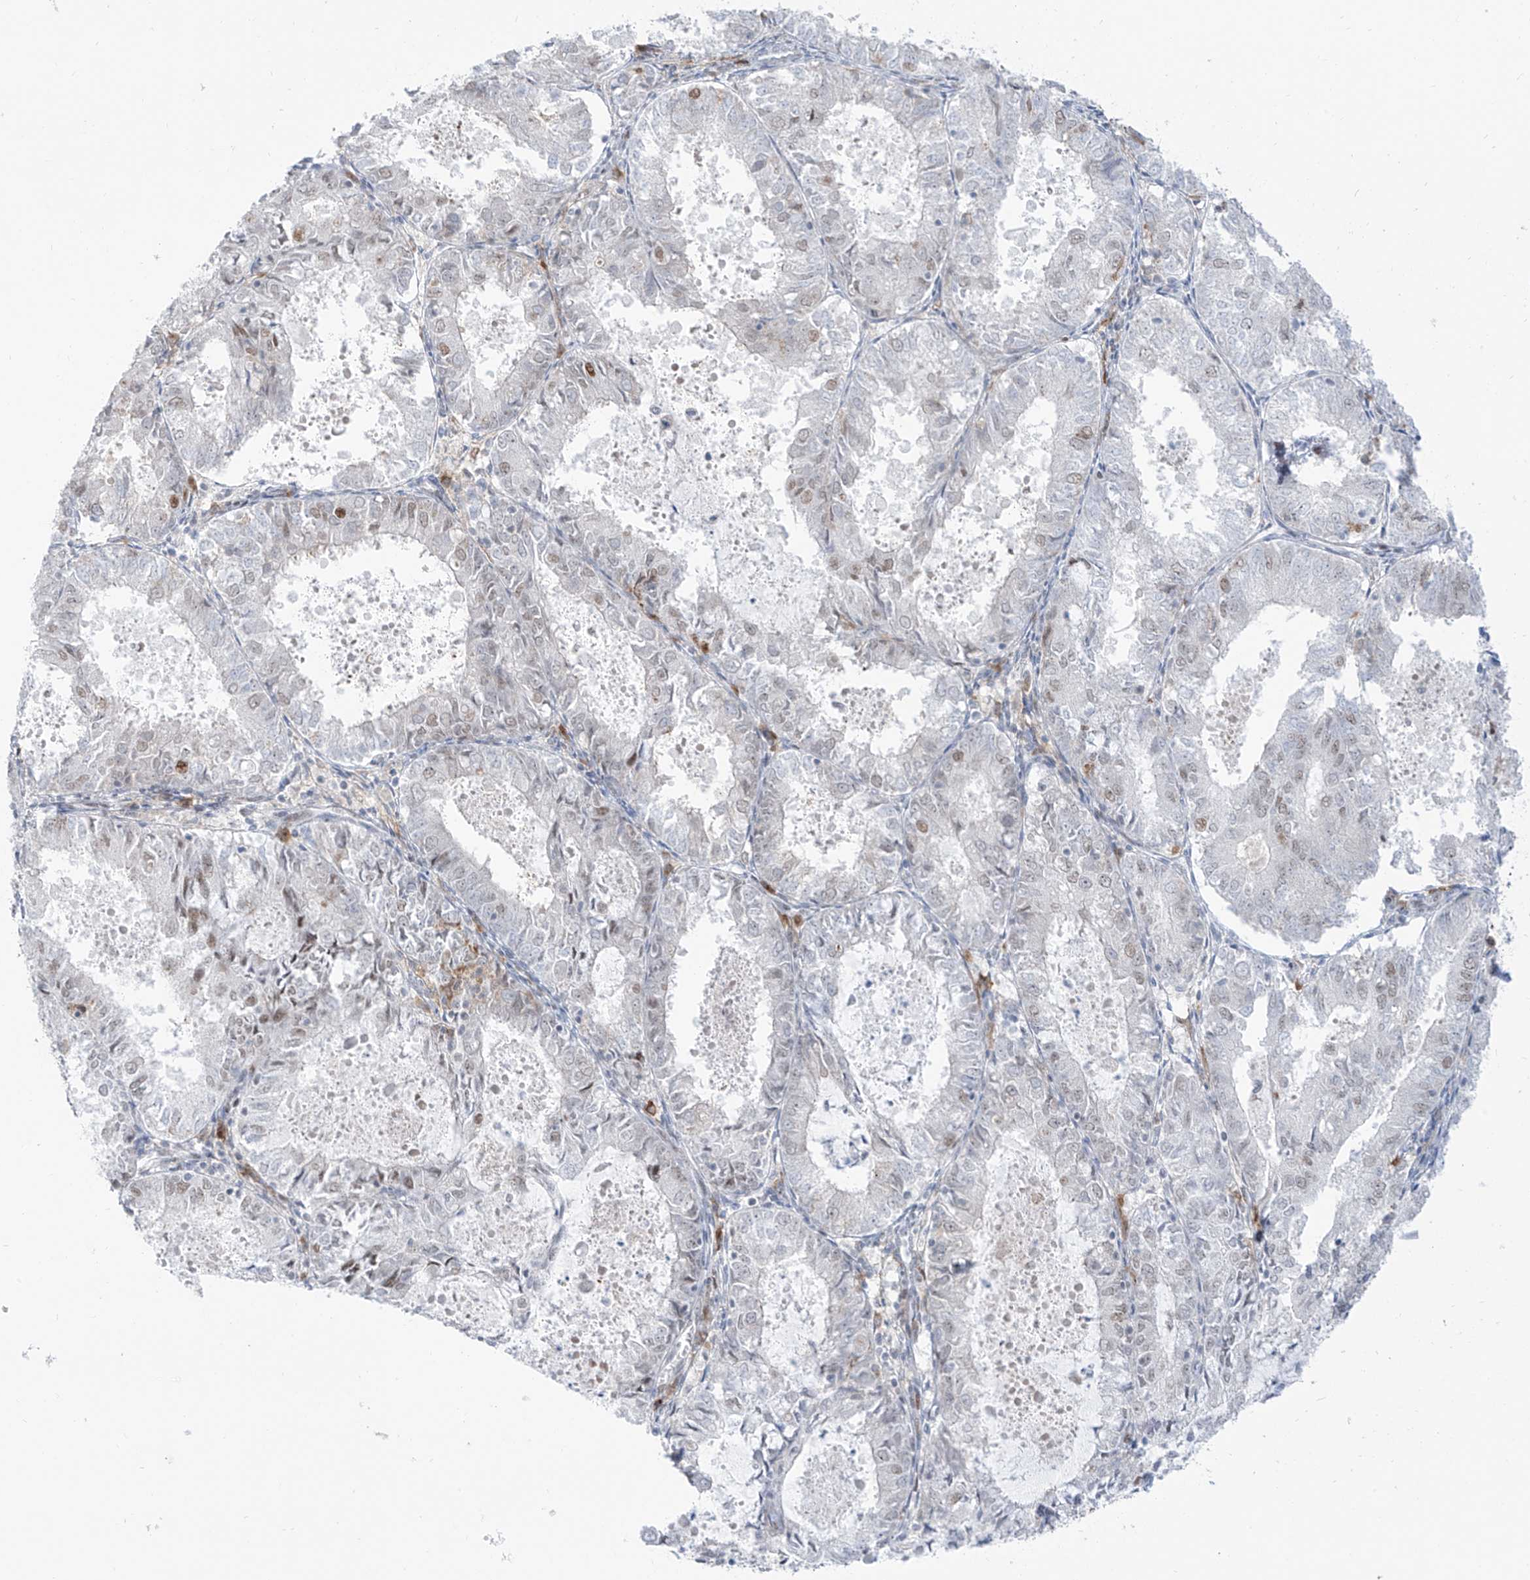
{"staining": {"intensity": "weak", "quantity": "25%-75%", "location": "nuclear"}, "tissue": "endometrial cancer", "cell_type": "Tumor cells", "image_type": "cancer", "snomed": [{"axis": "morphology", "description": "Adenocarcinoma, NOS"}, {"axis": "topography", "description": "Endometrium"}], "caption": "DAB (3,3'-diaminobenzidine) immunohistochemical staining of endometrial cancer (adenocarcinoma) reveals weak nuclear protein staining in approximately 25%-75% of tumor cells. (Brightfield microscopy of DAB IHC at high magnification).", "gene": "LIN9", "patient": {"sex": "female", "age": 57}}